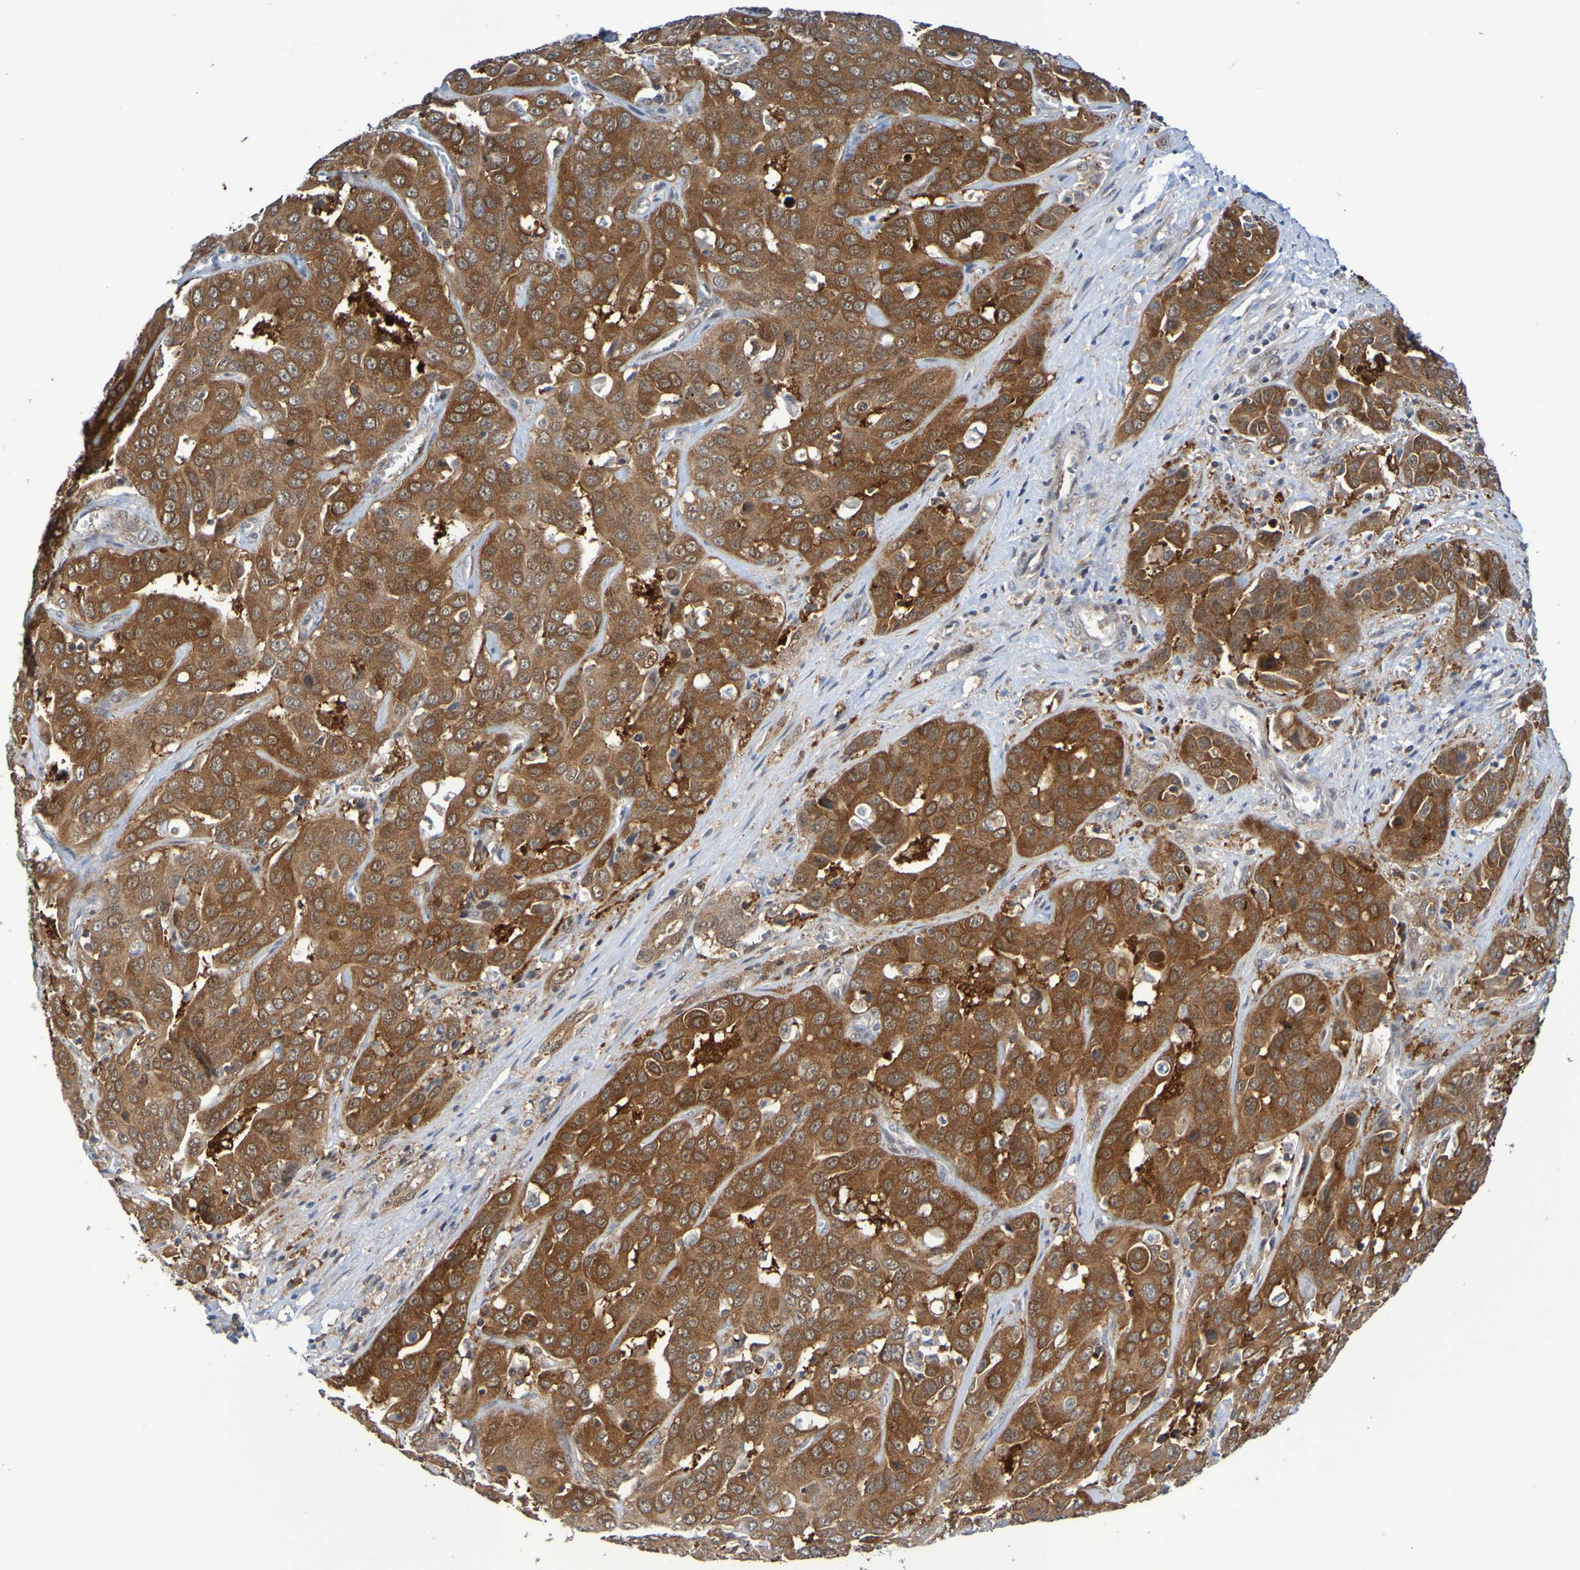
{"staining": {"intensity": "strong", "quantity": ">75%", "location": "cytoplasmic/membranous"}, "tissue": "liver cancer", "cell_type": "Tumor cells", "image_type": "cancer", "snomed": [{"axis": "morphology", "description": "Cholangiocarcinoma"}, {"axis": "topography", "description": "Liver"}], "caption": "Liver cancer (cholangiocarcinoma) stained with DAB (3,3'-diaminobenzidine) immunohistochemistry exhibits high levels of strong cytoplasmic/membranous staining in about >75% of tumor cells.", "gene": "ATIC", "patient": {"sex": "female", "age": 52}}